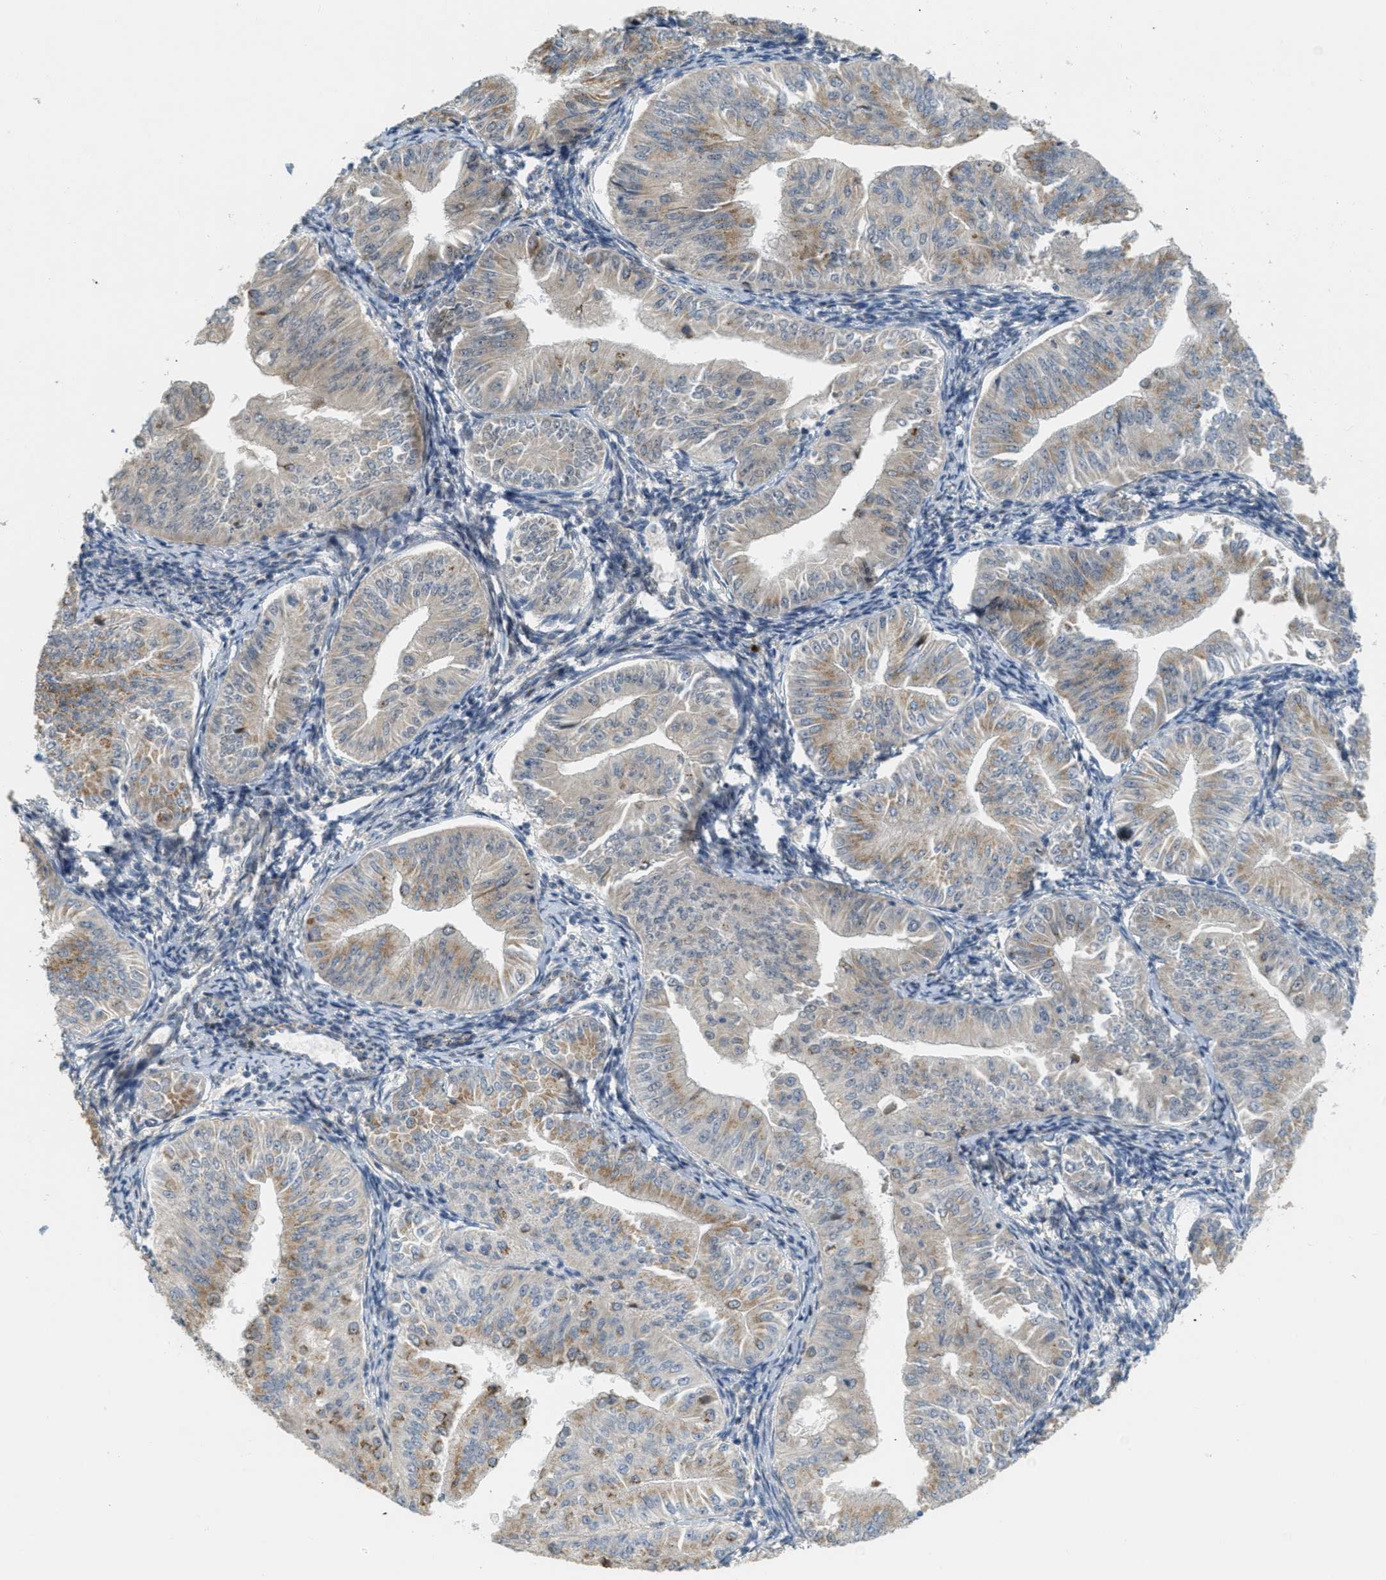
{"staining": {"intensity": "moderate", "quantity": ">75%", "location": "cytoplasmic/membranous"}, "tissue": "endometrial cancer", "cell_type": "Tumor cells", "image_type": "cancer", "snomed": [{"axis": "morphology", "description": "Normal tissue, NOS"}, {"axis": "morphology", "description": "Adenocarcinoma, NOS"}, {"axis": "topography", "description": "Endometrium"}], "caption": "Immunohistochemistry (IHC) of human adenocarcinoma (endometrial) exhibits medium levels of moderate cytoplasmic/membranous staining in about >75% of tumor cells.", "gene": "ZFPL1", "patient": {"sex": "female", "age": 53}}